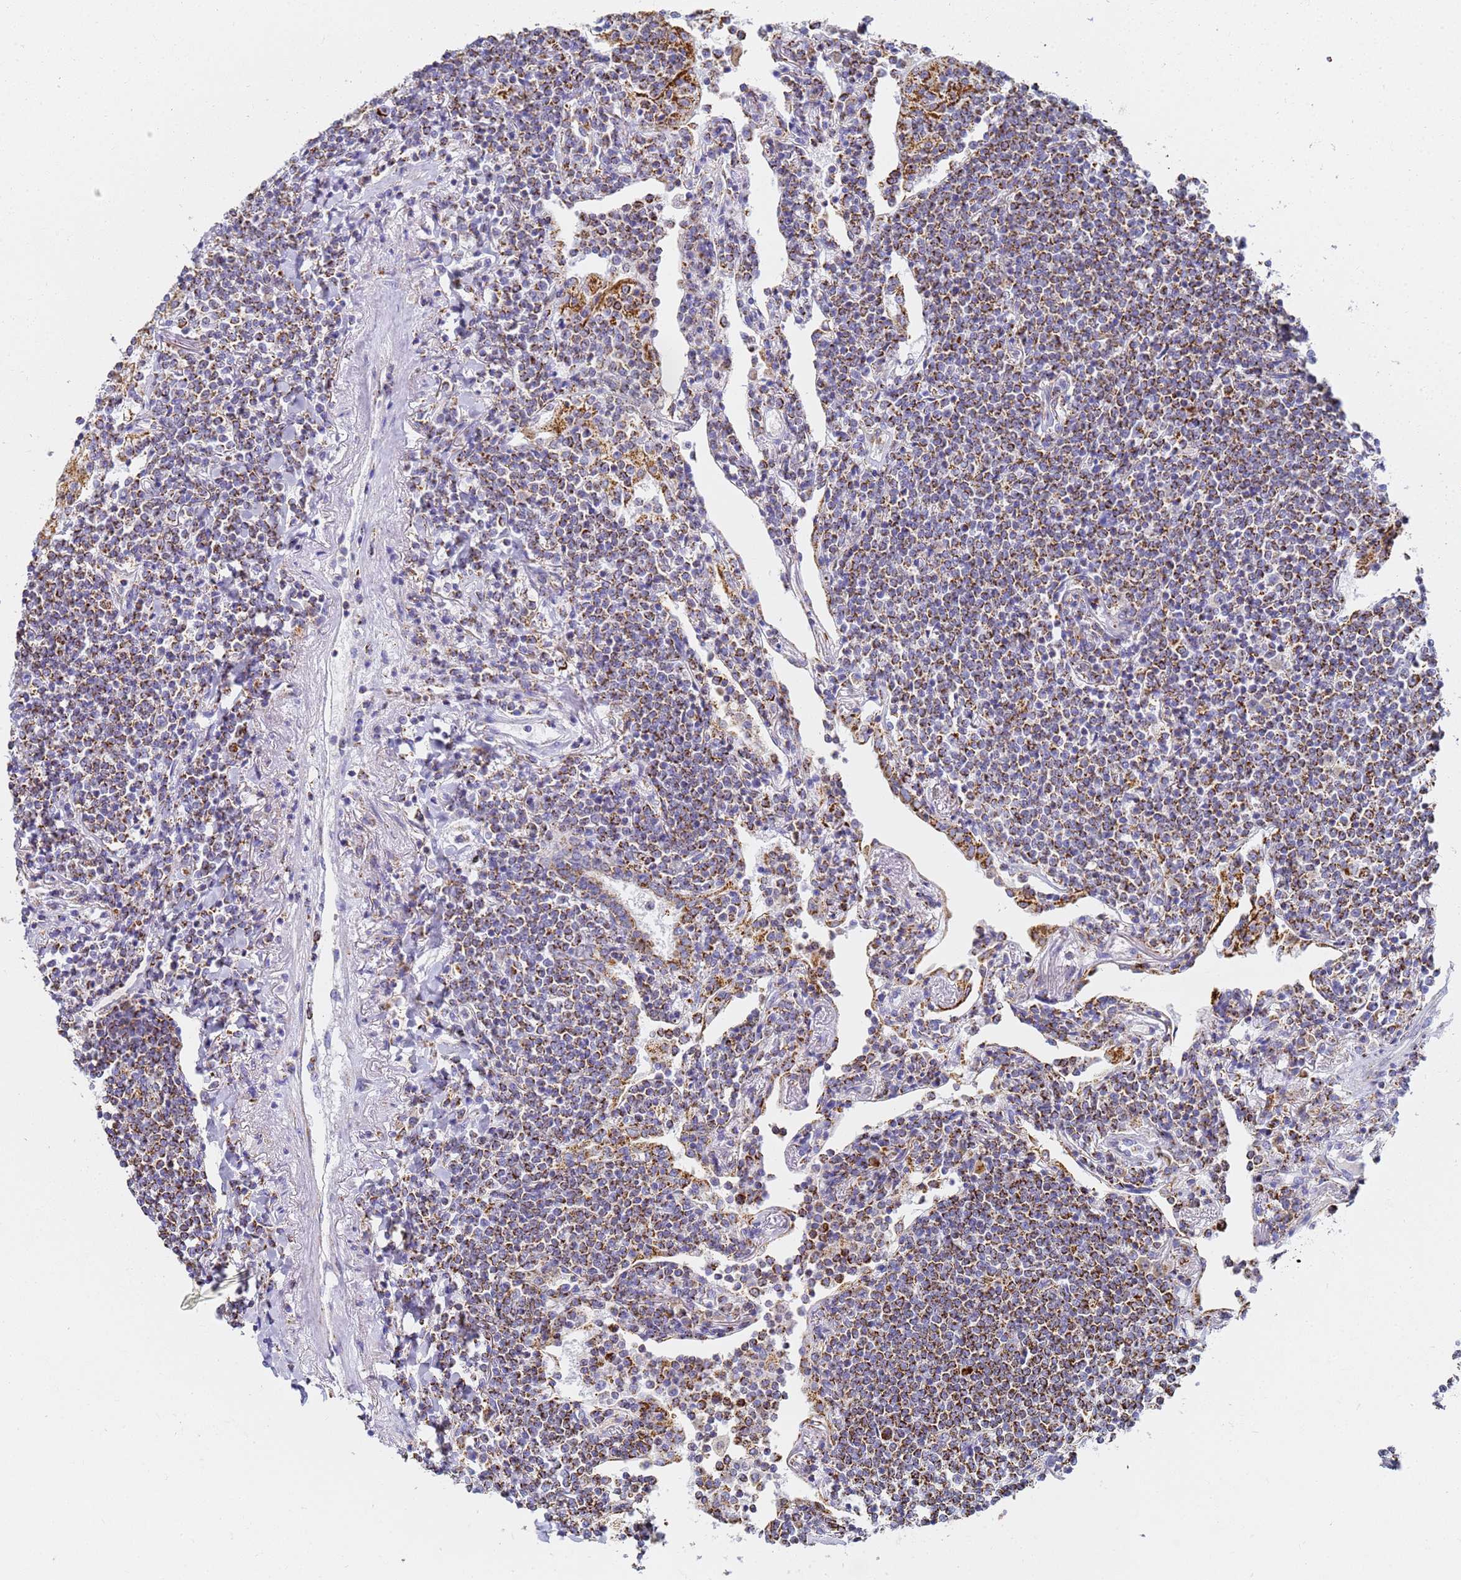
{"staining": {"intensity": "strong", "quantity": ">75%", "location": "cytoplasmic/membranous"}, "tissue": "lymphoma", "cell_type": "Tumor cells", "image_type": "cancer", "snomed": [{"axis": "morphology", "description": "Malignant lymphoma, non-Hodgkin's type, Low grade"}, {"axis": "topography", "description": "Lung"}], "caption": "A high-resolution photomicrograph shows immunohistochemistry staining of malignant lymphoma, non-Hodgkin's type (low-grade), which shows strong cytoplasmic/membranous staining in approximately >75% of tumor cells.", "gene": "CNIH4", "patient": {"sex": "female", "age": 71}}